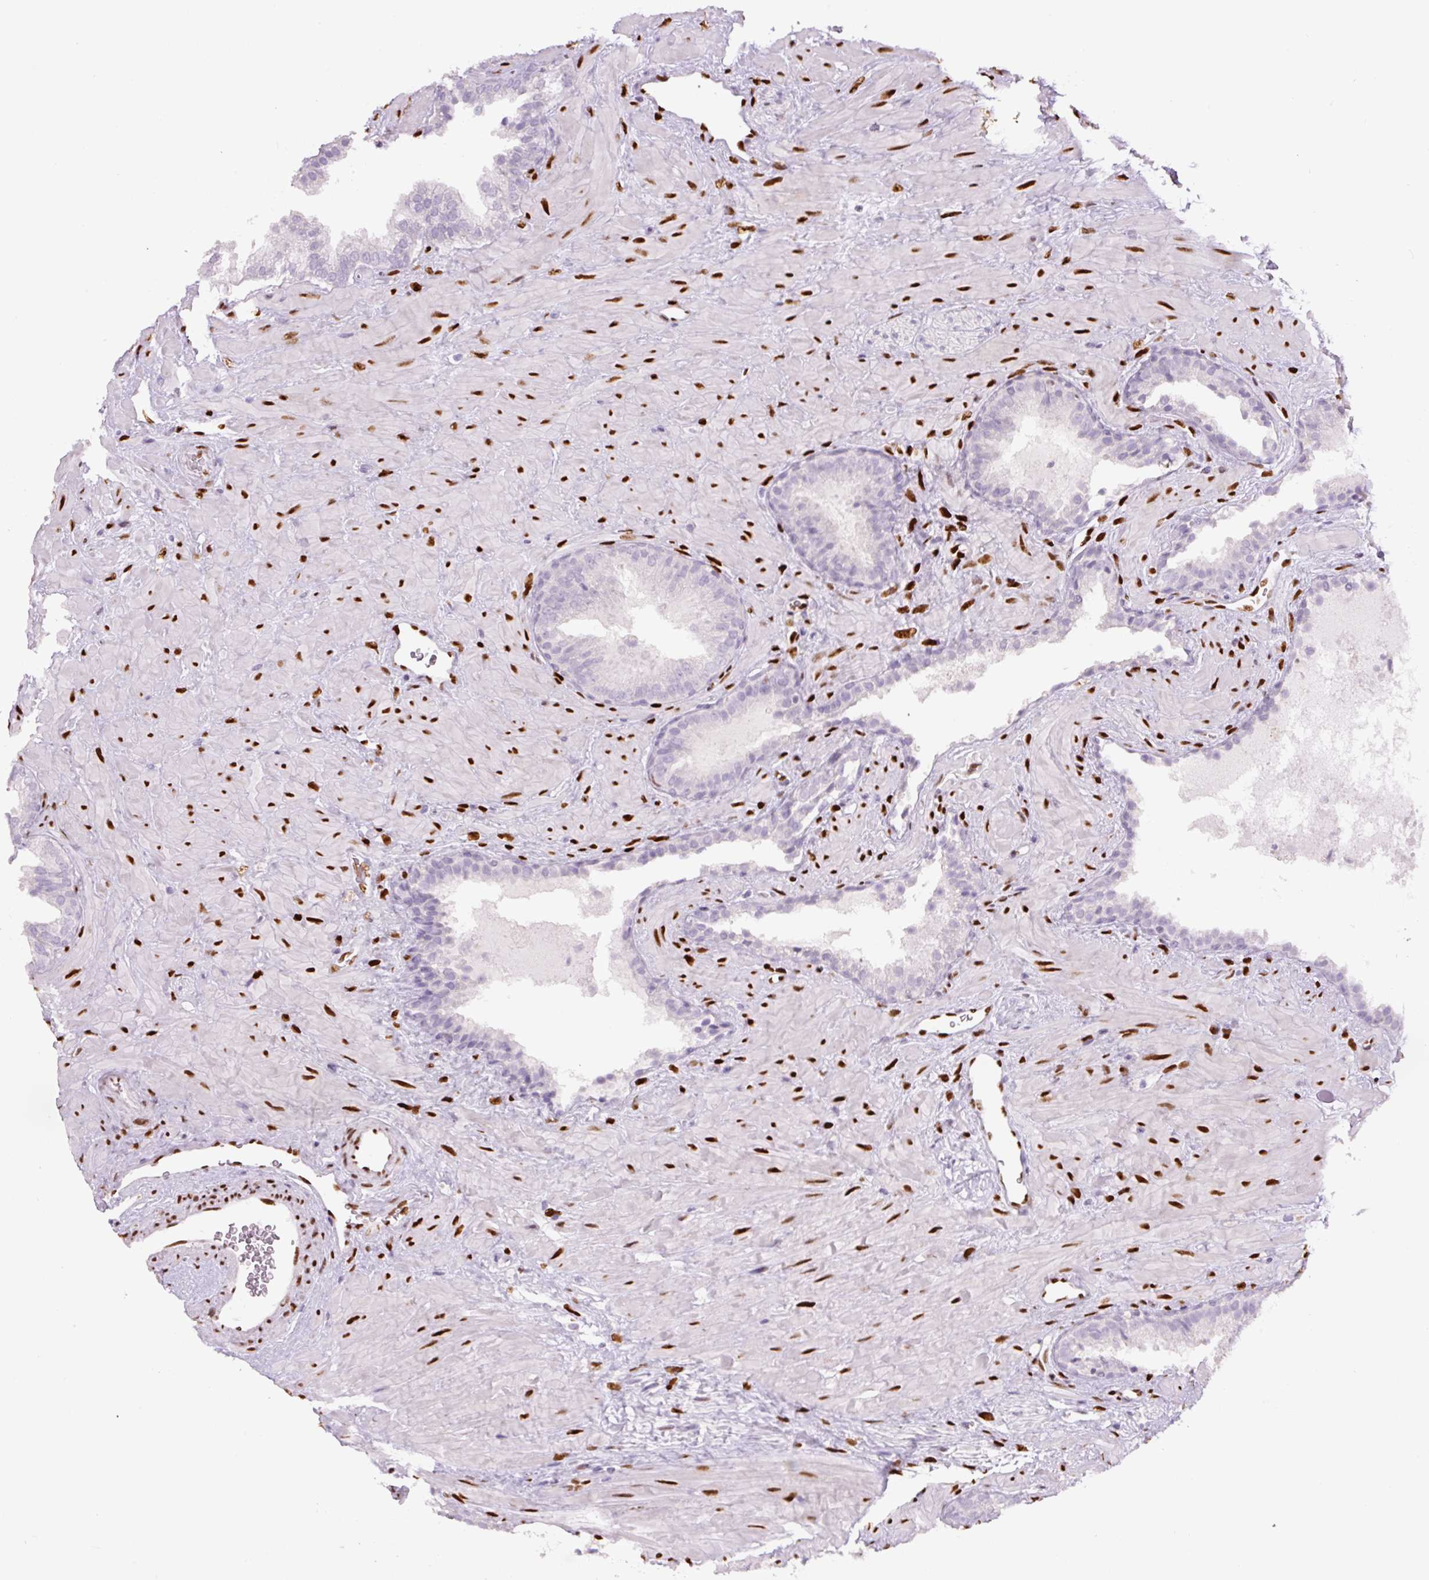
{"staining": {"intensity": "negative", "quantity": "none", "location": "none"}, "tissue": "prostate cancer", "cell_type": "Tumor cells", "image_type": "cancer", "snomed": [{"axis": "morphology", "description": "Adenocarcinoma, Low grade"}, {"axis": "topography", "description": "Prostate"}], "caption": "Immunohistochemistry (IHC) photomicrograph of low-grade adenocarcinoma (prostate) stained for a protein (brown), which demonstrates no positivity in tumor cells.", "gene": "ZEB1", "patient": {"sex": "male", "age": 62}}